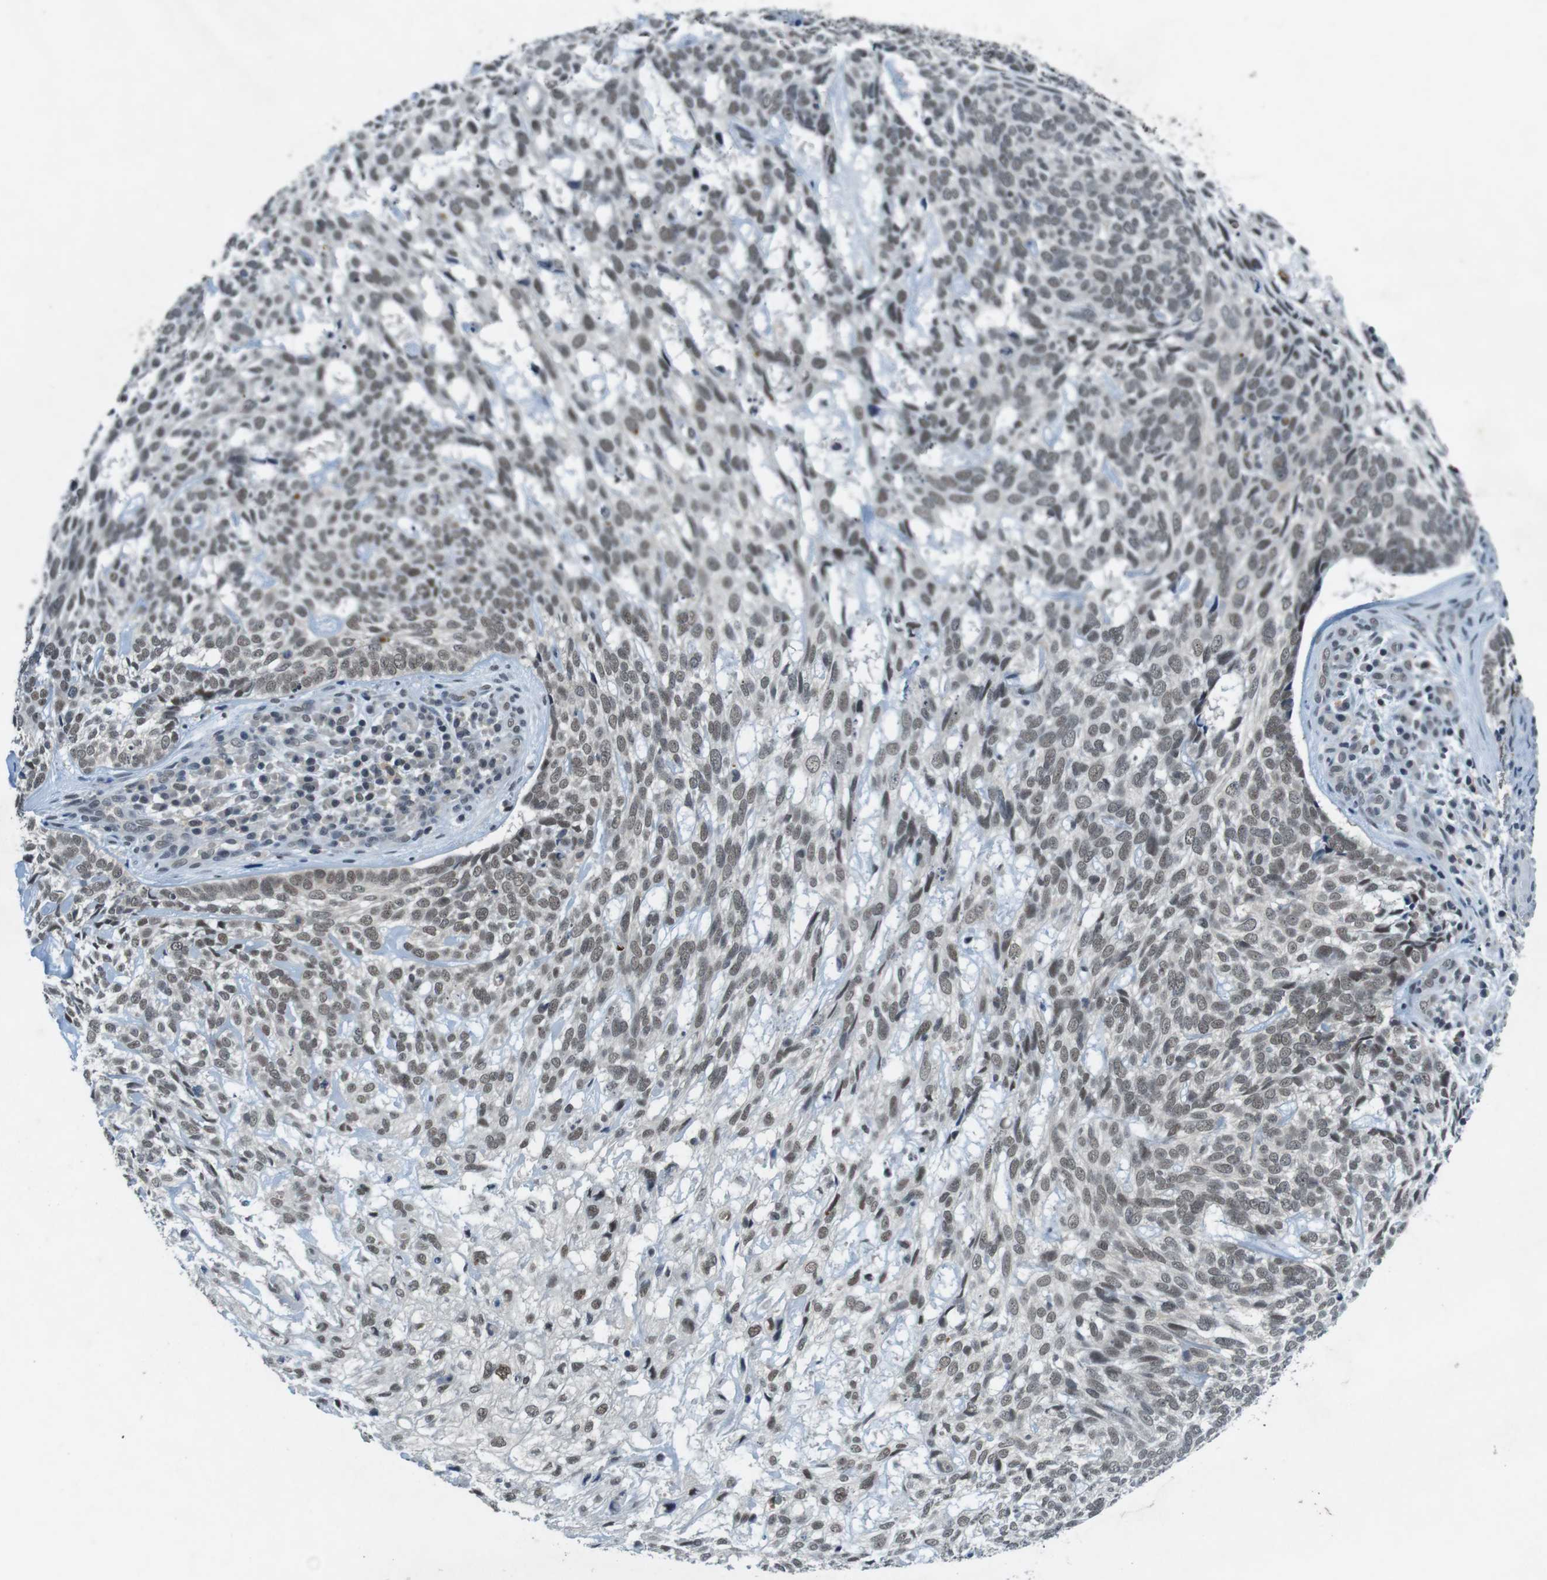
{"staining": {"intensity": "weak", "quantity": ">75%", "location": "nuclear"}, "tissue": "skin cancer", "cell_type": "Tumor cells", "image_type": "cancer", "snomed": [{"axis": "morphology", "description": "Basal cell carcinoma"}, {"axis": "topography", "description": "Skin"}], "caption": "This is an image of immunohistochemistry (IHC) staining of skin cancer (basal cell carcinoma), which shows weak staining in the nuclear of tumor cells.", "gene": "USP7", "patient": {"sex": "male", "age": 72}}